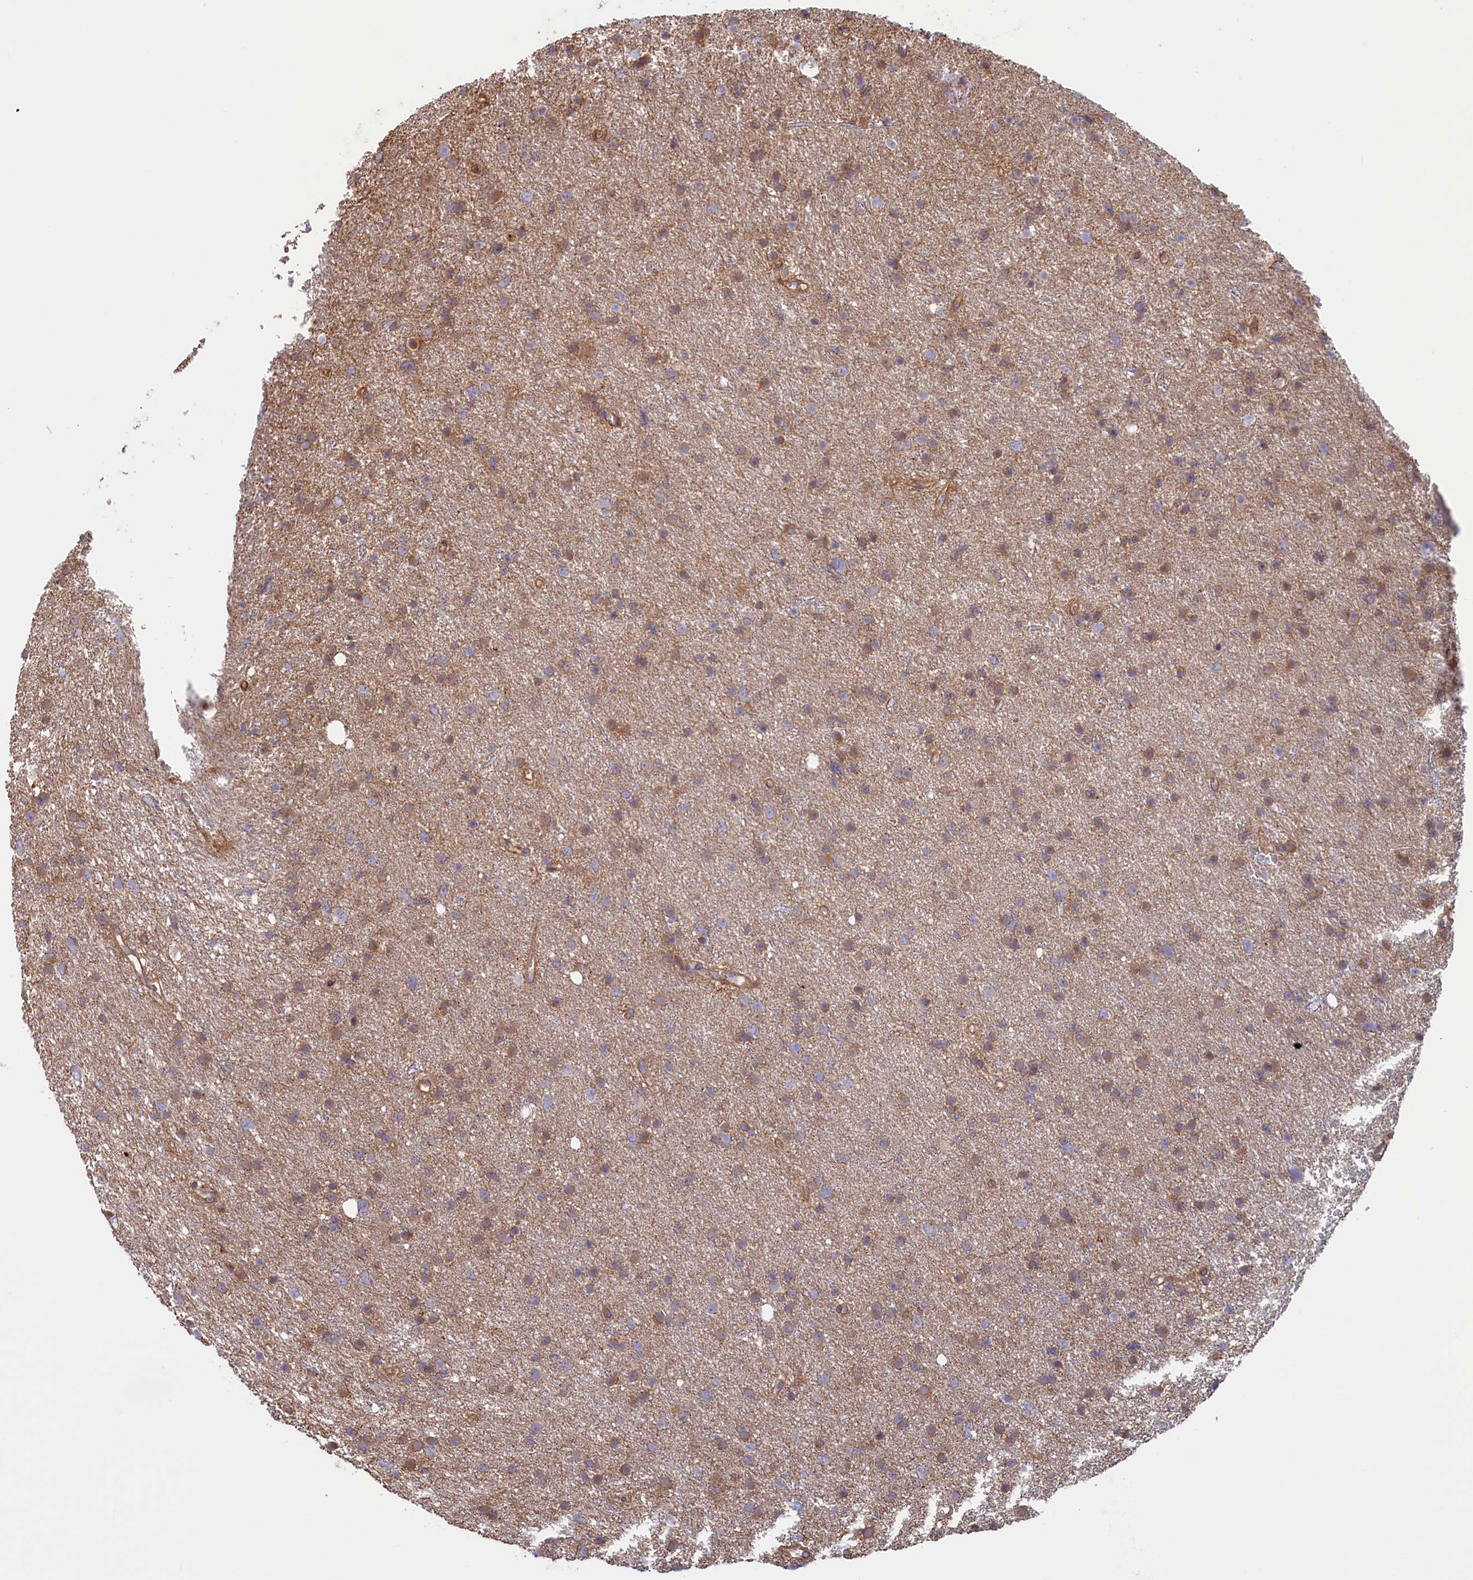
{"staining": {"intensity": "moderate", "quantity": "<25%", "location": "cytoplasmic/membranous"}, "tissue": "glioma", "cell_type": "Tumor cells", "image_type": "cancer", "snomed": [{"axis": "morphology", "description": "Glioma, malignant, Low grade"}, {"axis": "topography", "description": "Cerebral cortex"}], "caption": "Immunohistochemical staining of malignant glioma (low-grade) displays moderate cytoplasmic/membranous protein positivity in approximately <25% of tumor cells.", "gene": "RILPL1", "patient": {"sex": "female", "age": 39}}